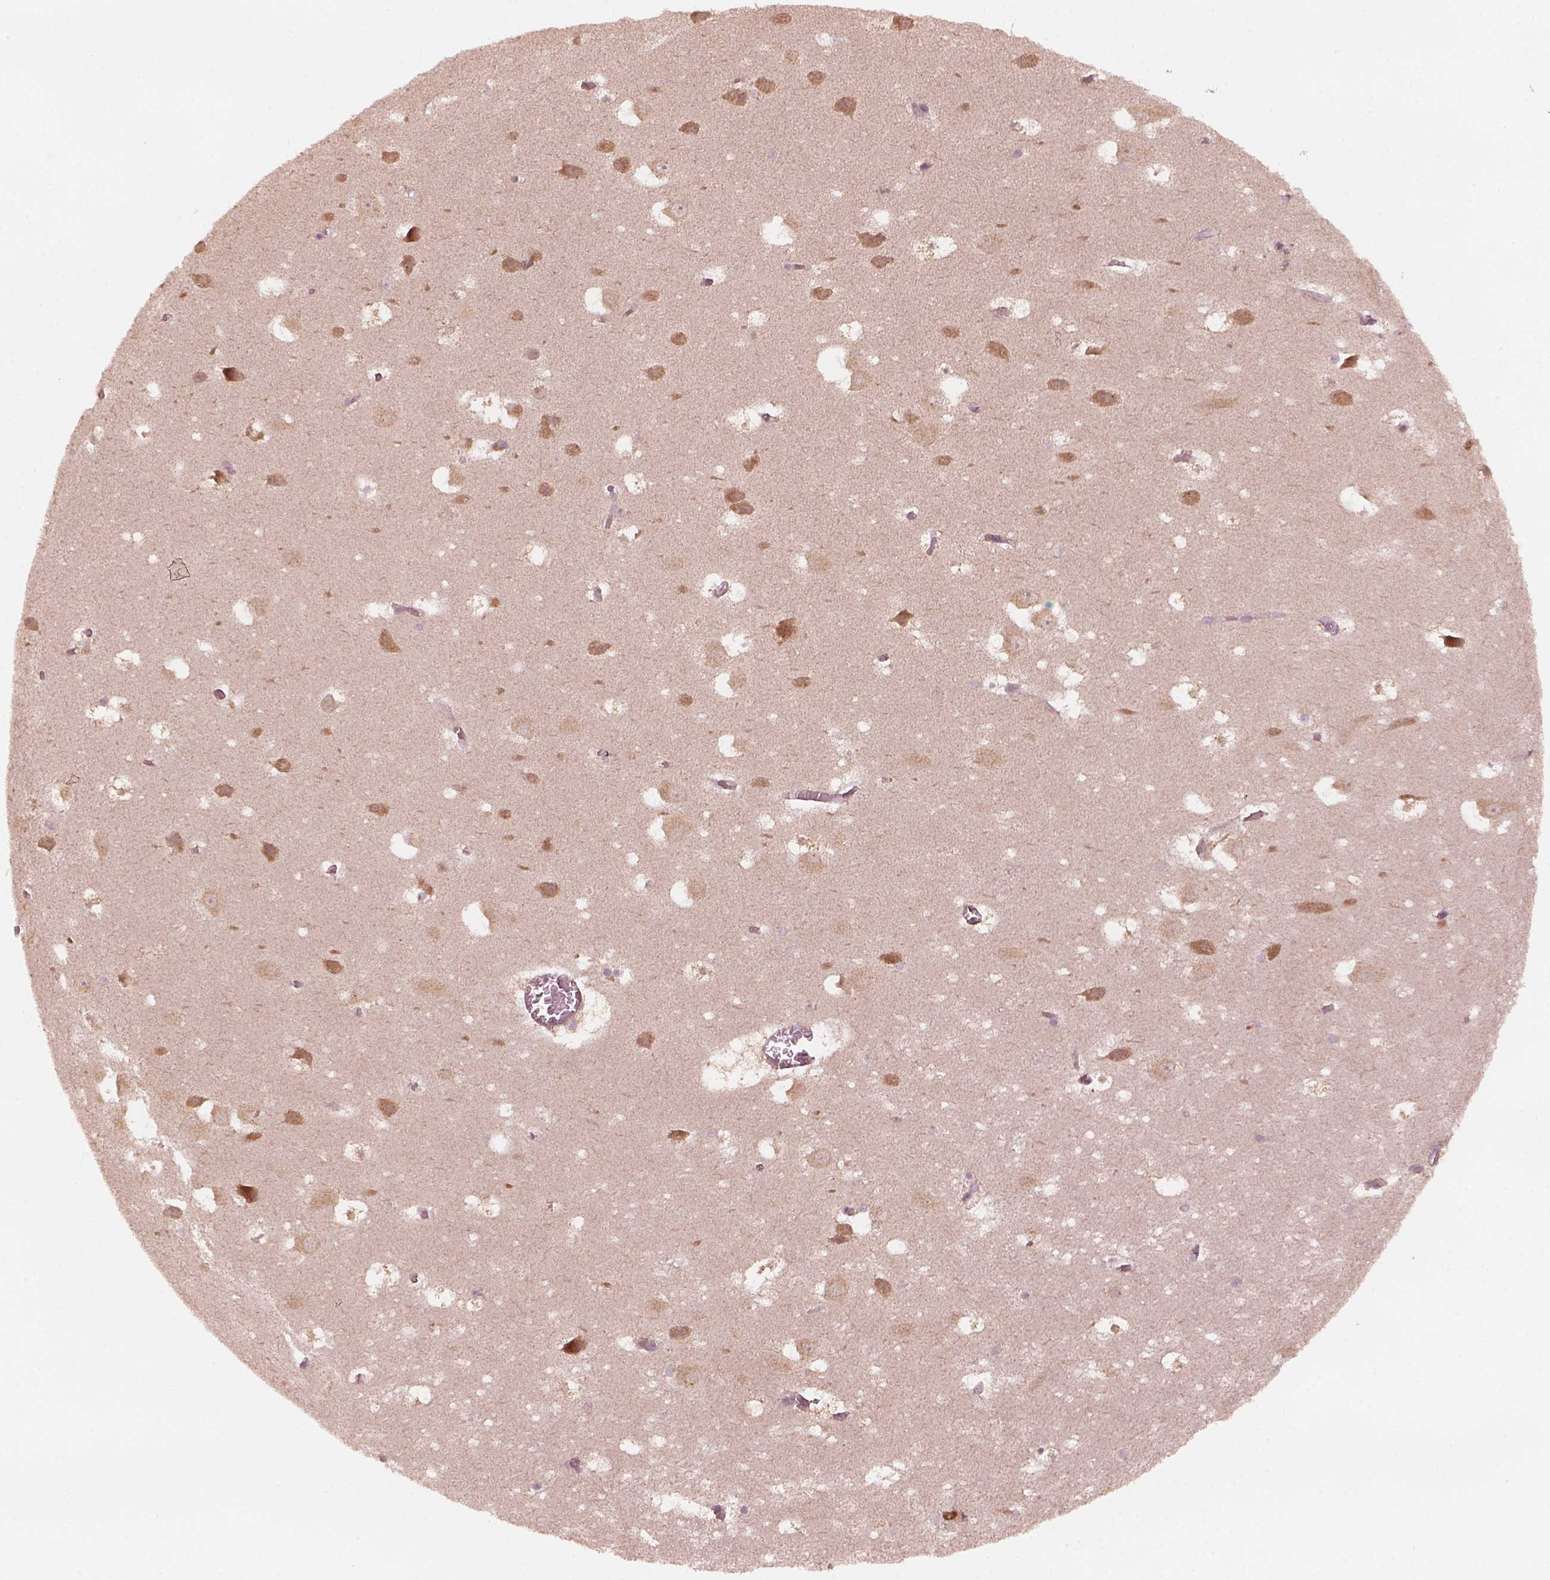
{"staining": {"intensity": "weak", "quantity": "<25%", "location": "cytoplasmic/membranous"}, "tissue": "hippocampus", "cell_type": "Glial cells", "image_type": "normal", "snomed": [{"axis": "morphology", "description": "Normal tissue, NOS"}, {"axis": "topography", "description": "Hippocampus"}], "caption": "Histopathology image shows no protein positivity in glial cells of normal hippocampus.", "gene": "FAF2", "patient": {"sex": "male", "age": 45}}